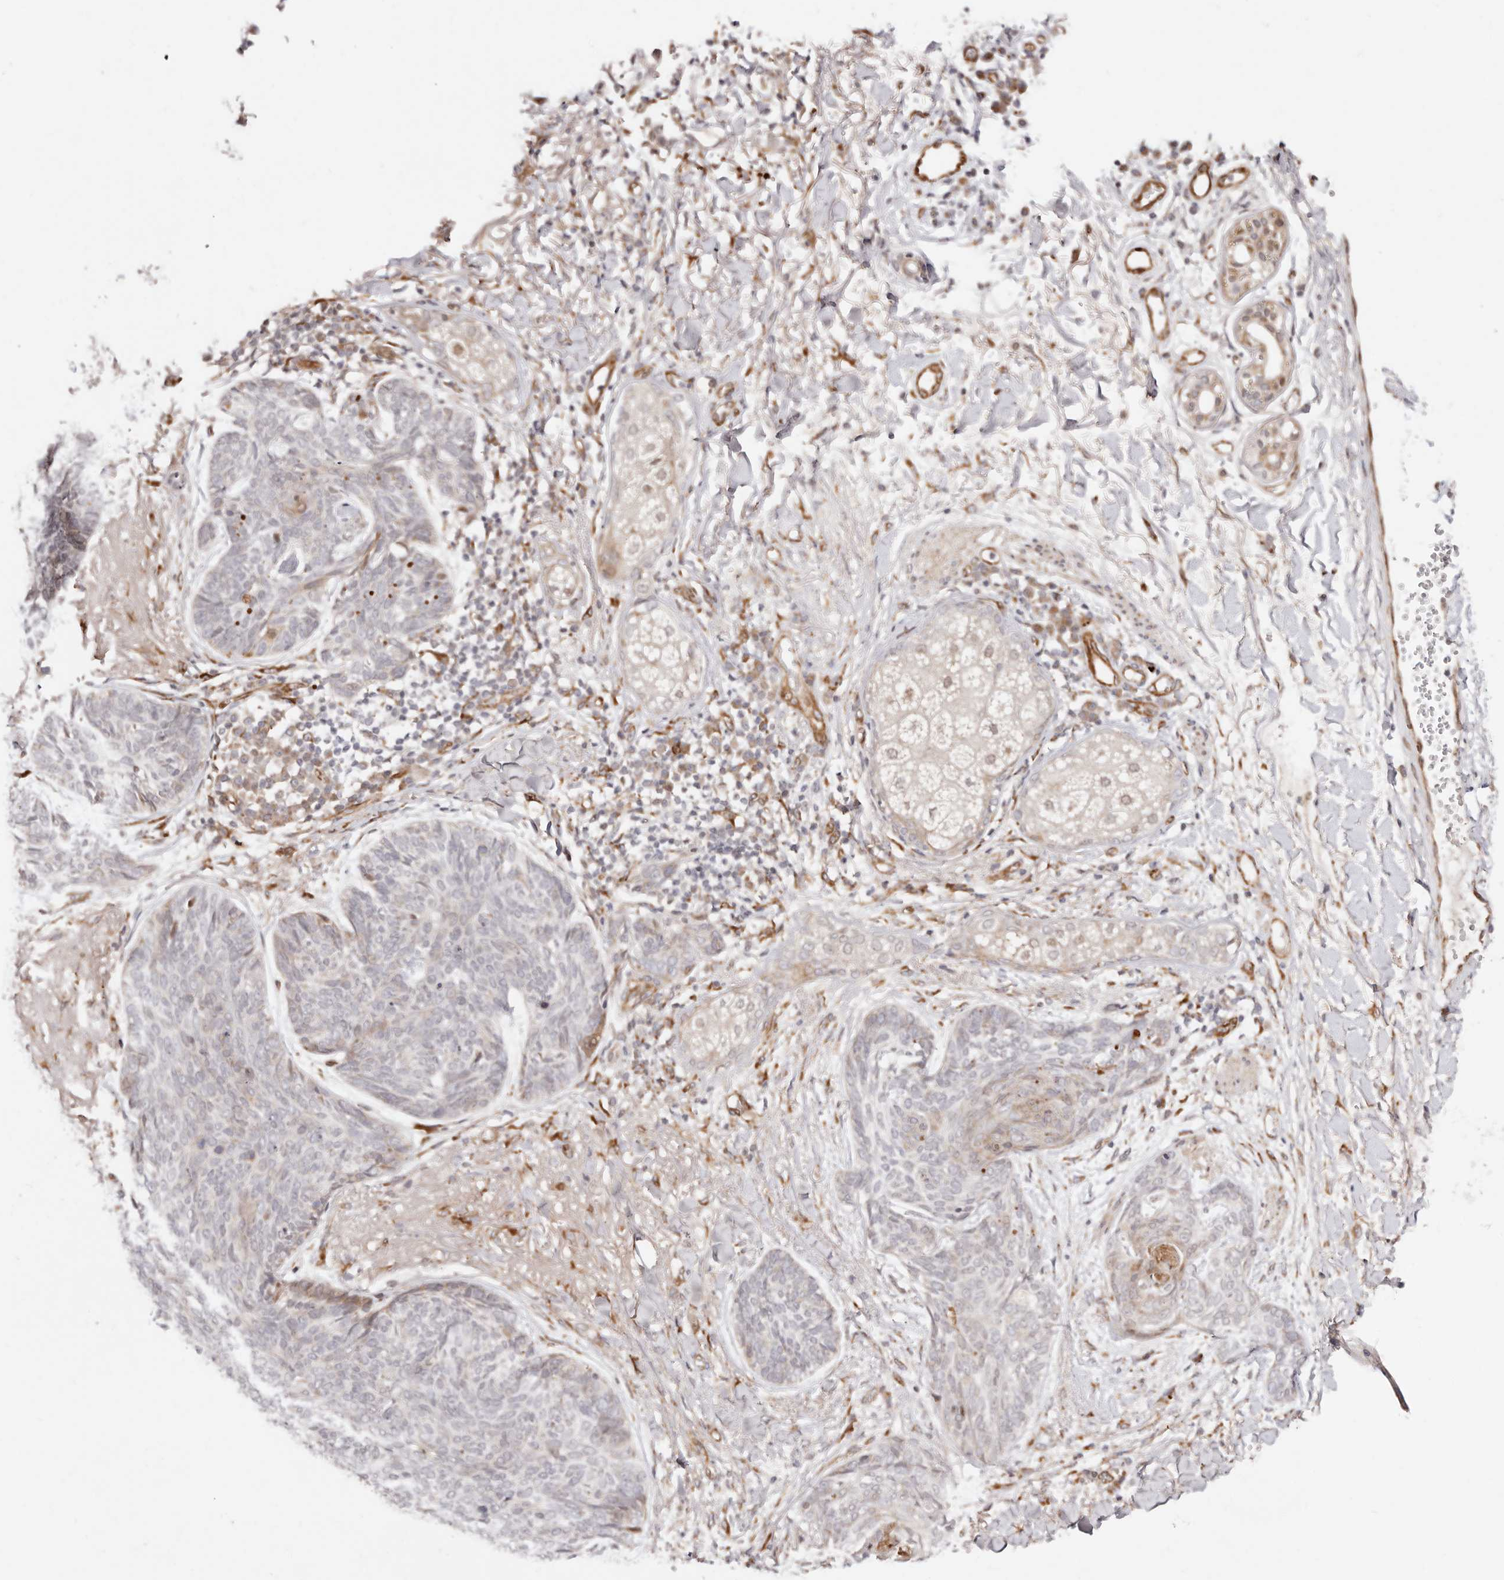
{"staining": {"intensity": "negative", "quantity": "none", "location": "none"}, "tissue": "skin cancer", "cell_type": "Tumor cells", "image_type": "cancer", "snomed": [{"axis": "morphology", "description": "Basal cell carcinoma"}, {"axis": "topography", "description": "Skin"}], "caption": "The IHC image has no significant positivity in tumor cells of basal cell carcinoma (skin) tissue.", "gene": "BCL2L15", "patient": {"sex": "male", "age": 85}}